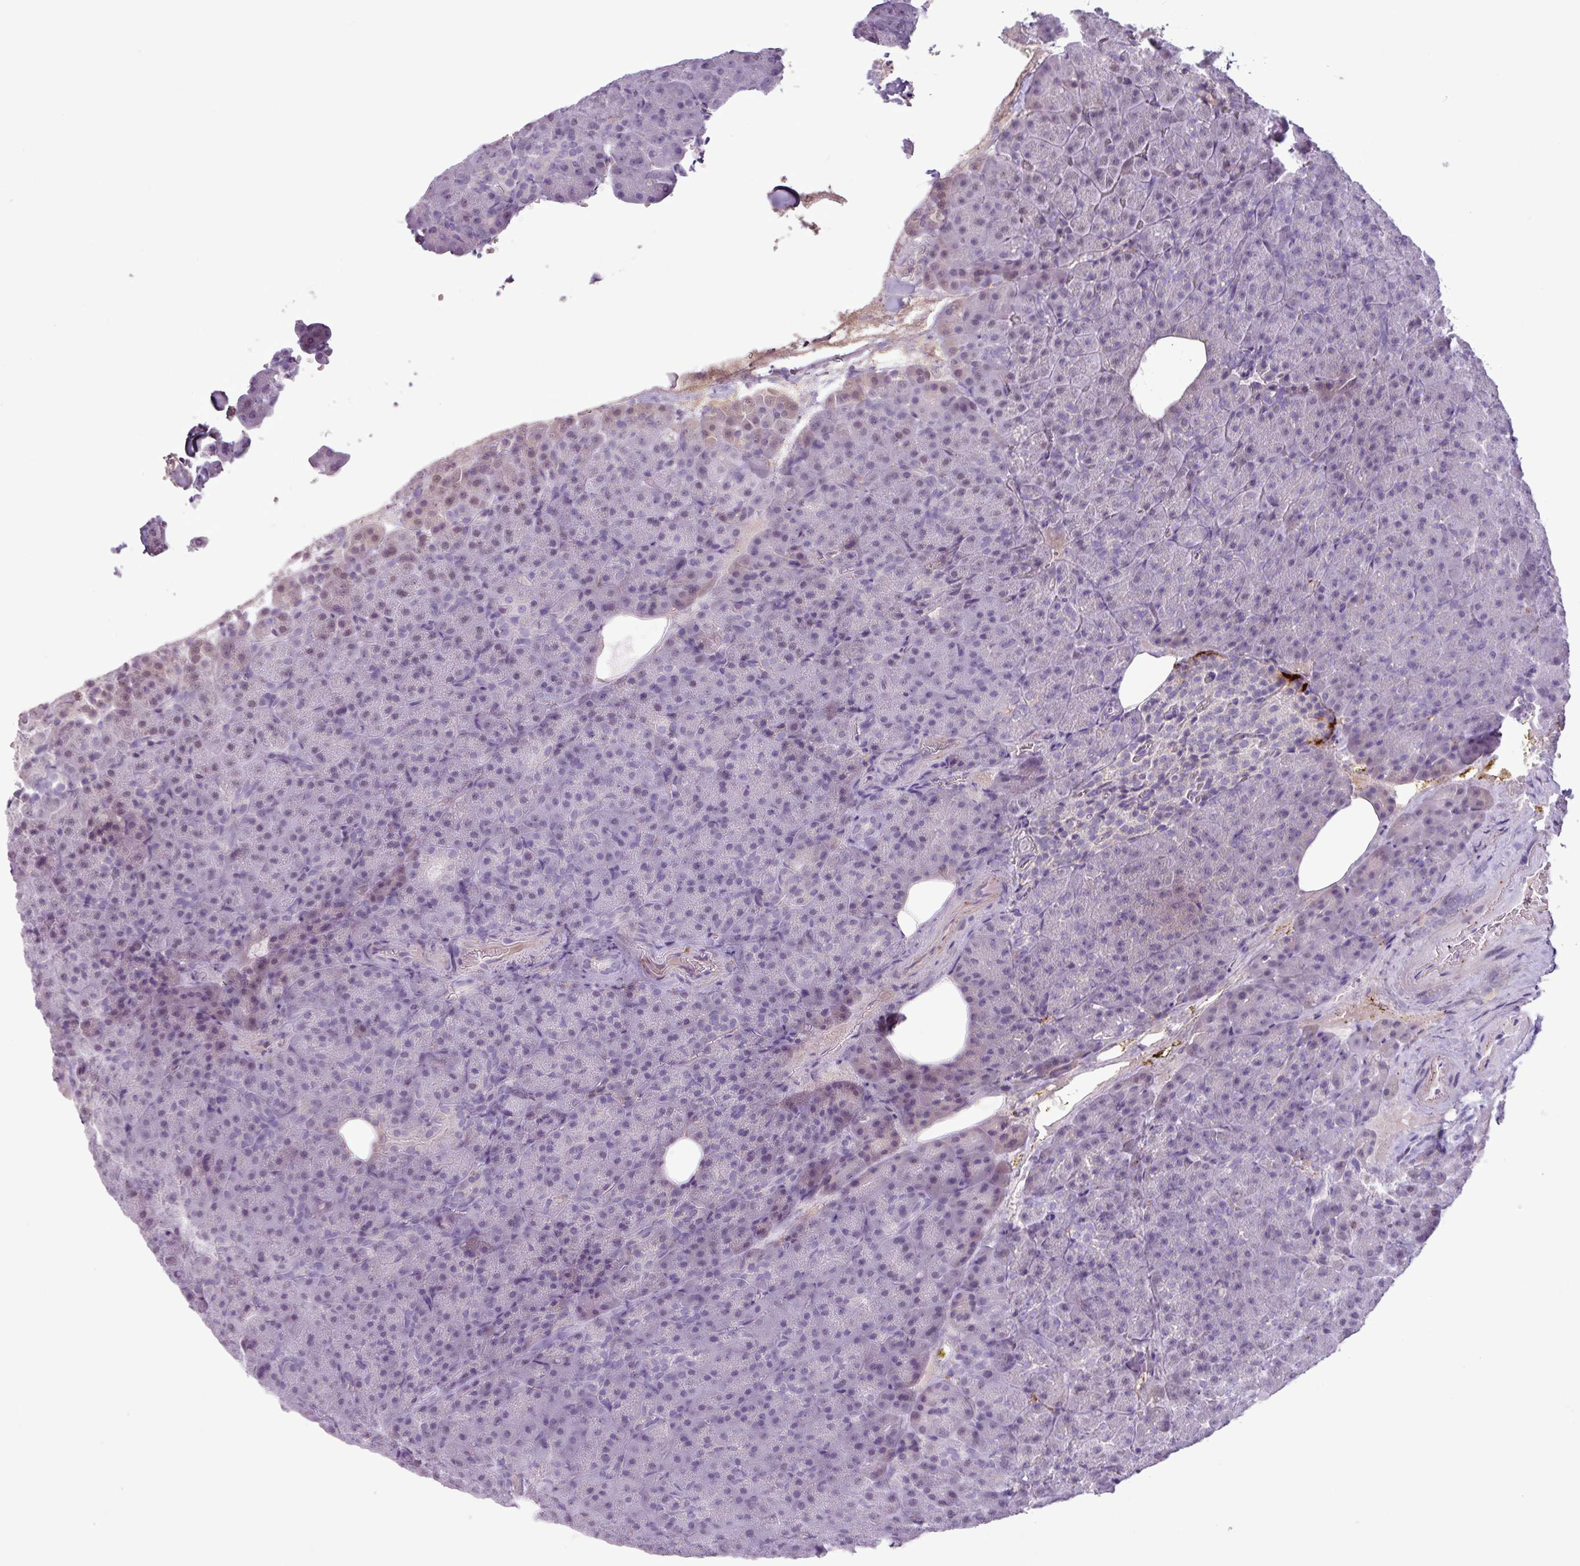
{"staining": {"intensity": "weak", "quantity": "<25%", "location": "nuclear"}, "tissue": "pancreas", "cell_type": "Exocrine glandular cells", "image_type": "normal", "snomed": [{"axis": "morphology", "description": "Normal tissue, NOS"}, {"axis": "topography", "description": "Pancreas"}], "caption": "Normal pancreas was stained to show a protein in brown. There is no significant expression in exocrine glandular cells. (Stains: DAB immunohistochemistry with hematoxylin counter stain, Microscopy: brightfield microscopy at high magnification).", "gene": "C4A", "patient": {"sex": "female", "age": 74}}